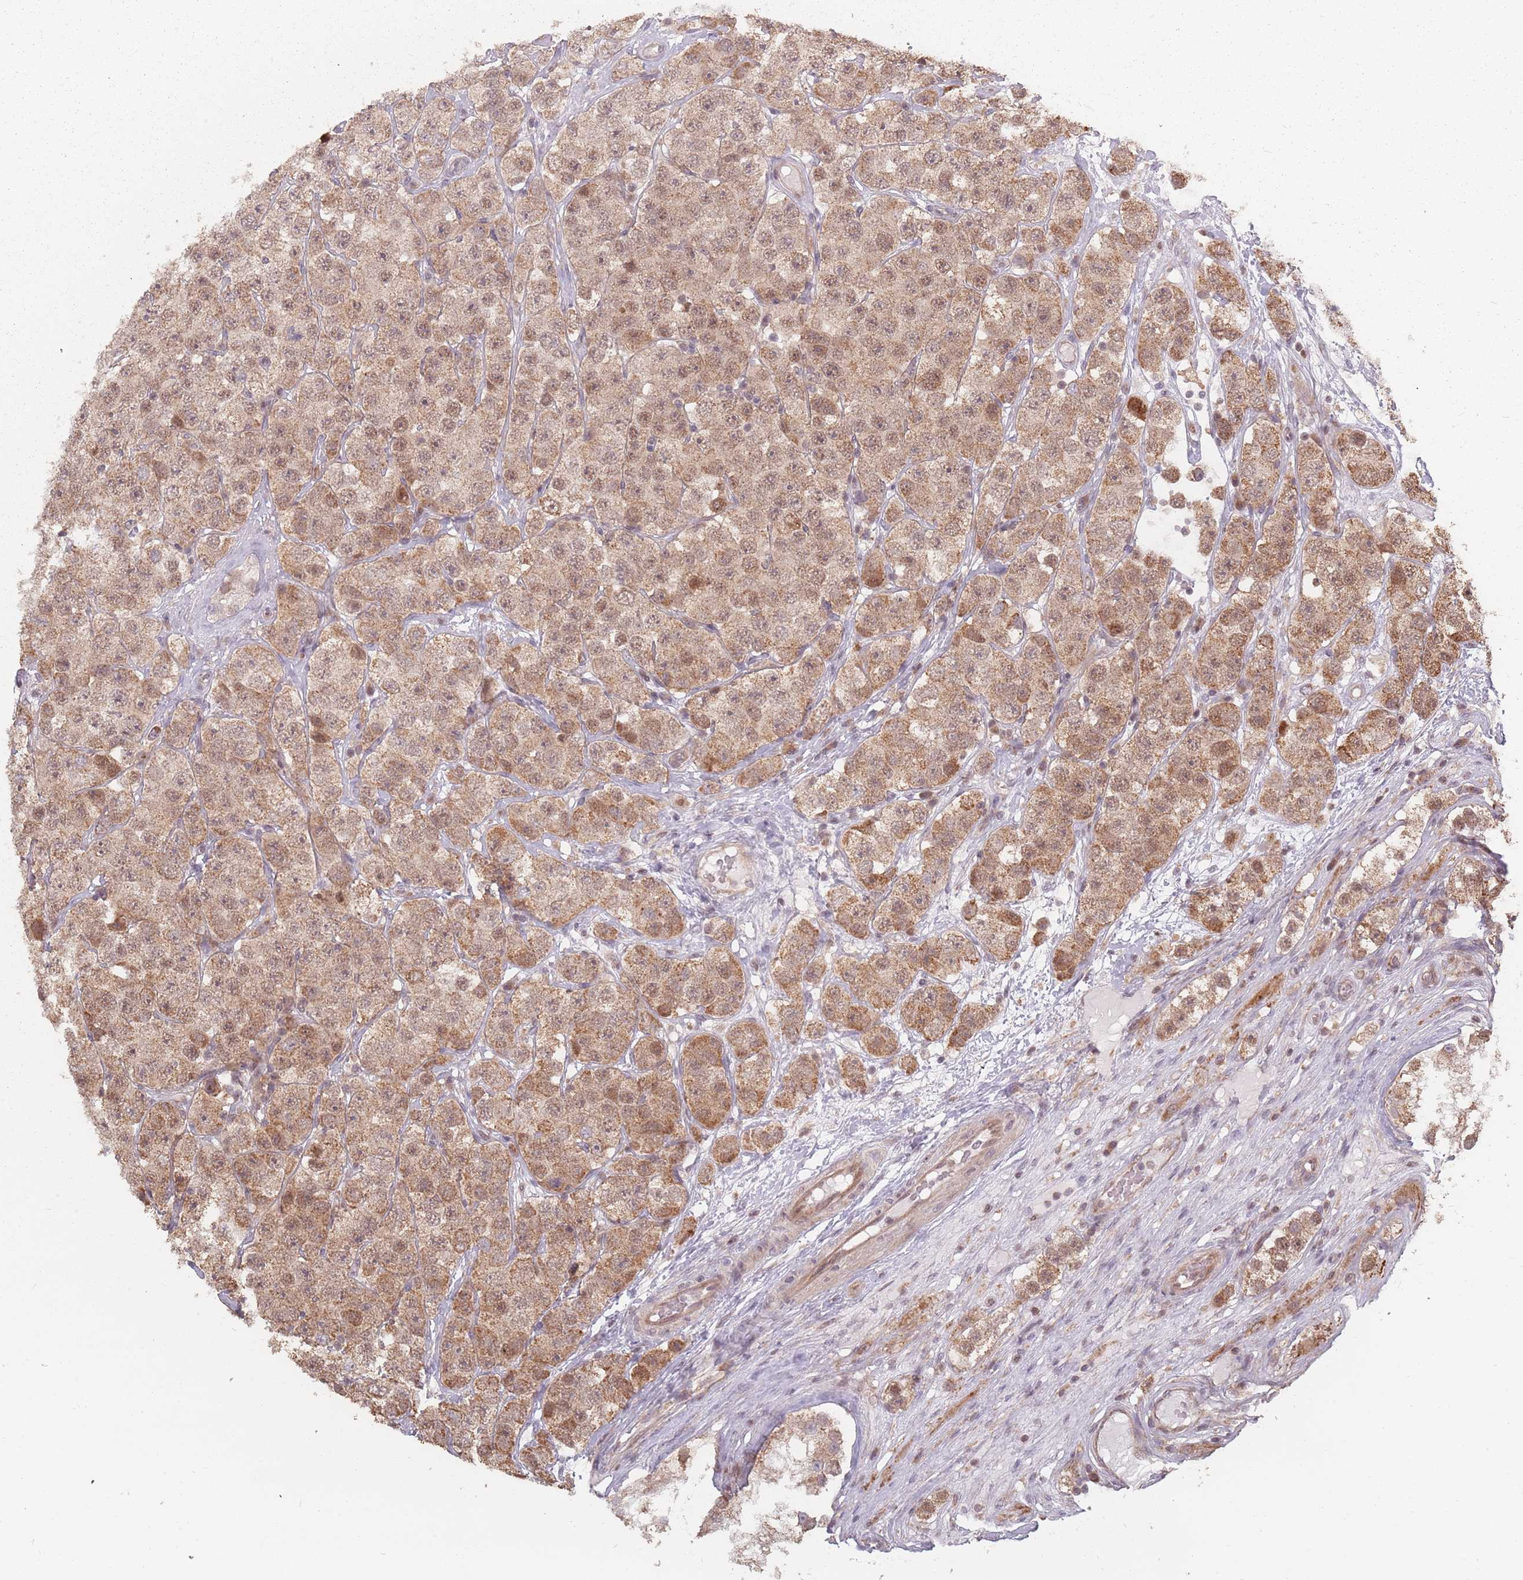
{"staining": {"intensity": "moderate", "quantity": ">75%", "location": "cytoplasmic/membranous,nuclear"}, "tissue": "testis cancer", "cell_type": "Tumor cells", "image_type": "cancer", "snomed": [{"axis": "morphology", "description": "Seminoma, NOS"}, {"axis": "topography", "description": "Testis"}], "caption": "Moderate cytoplasmic/membranous and nuclear staining for a protein is seen in approximately >75% of tumor cells of testis cancer using immunohistochemistry (IHC).", "gene": "VPS52", "patient": {"sex": "male", "age": 28}}